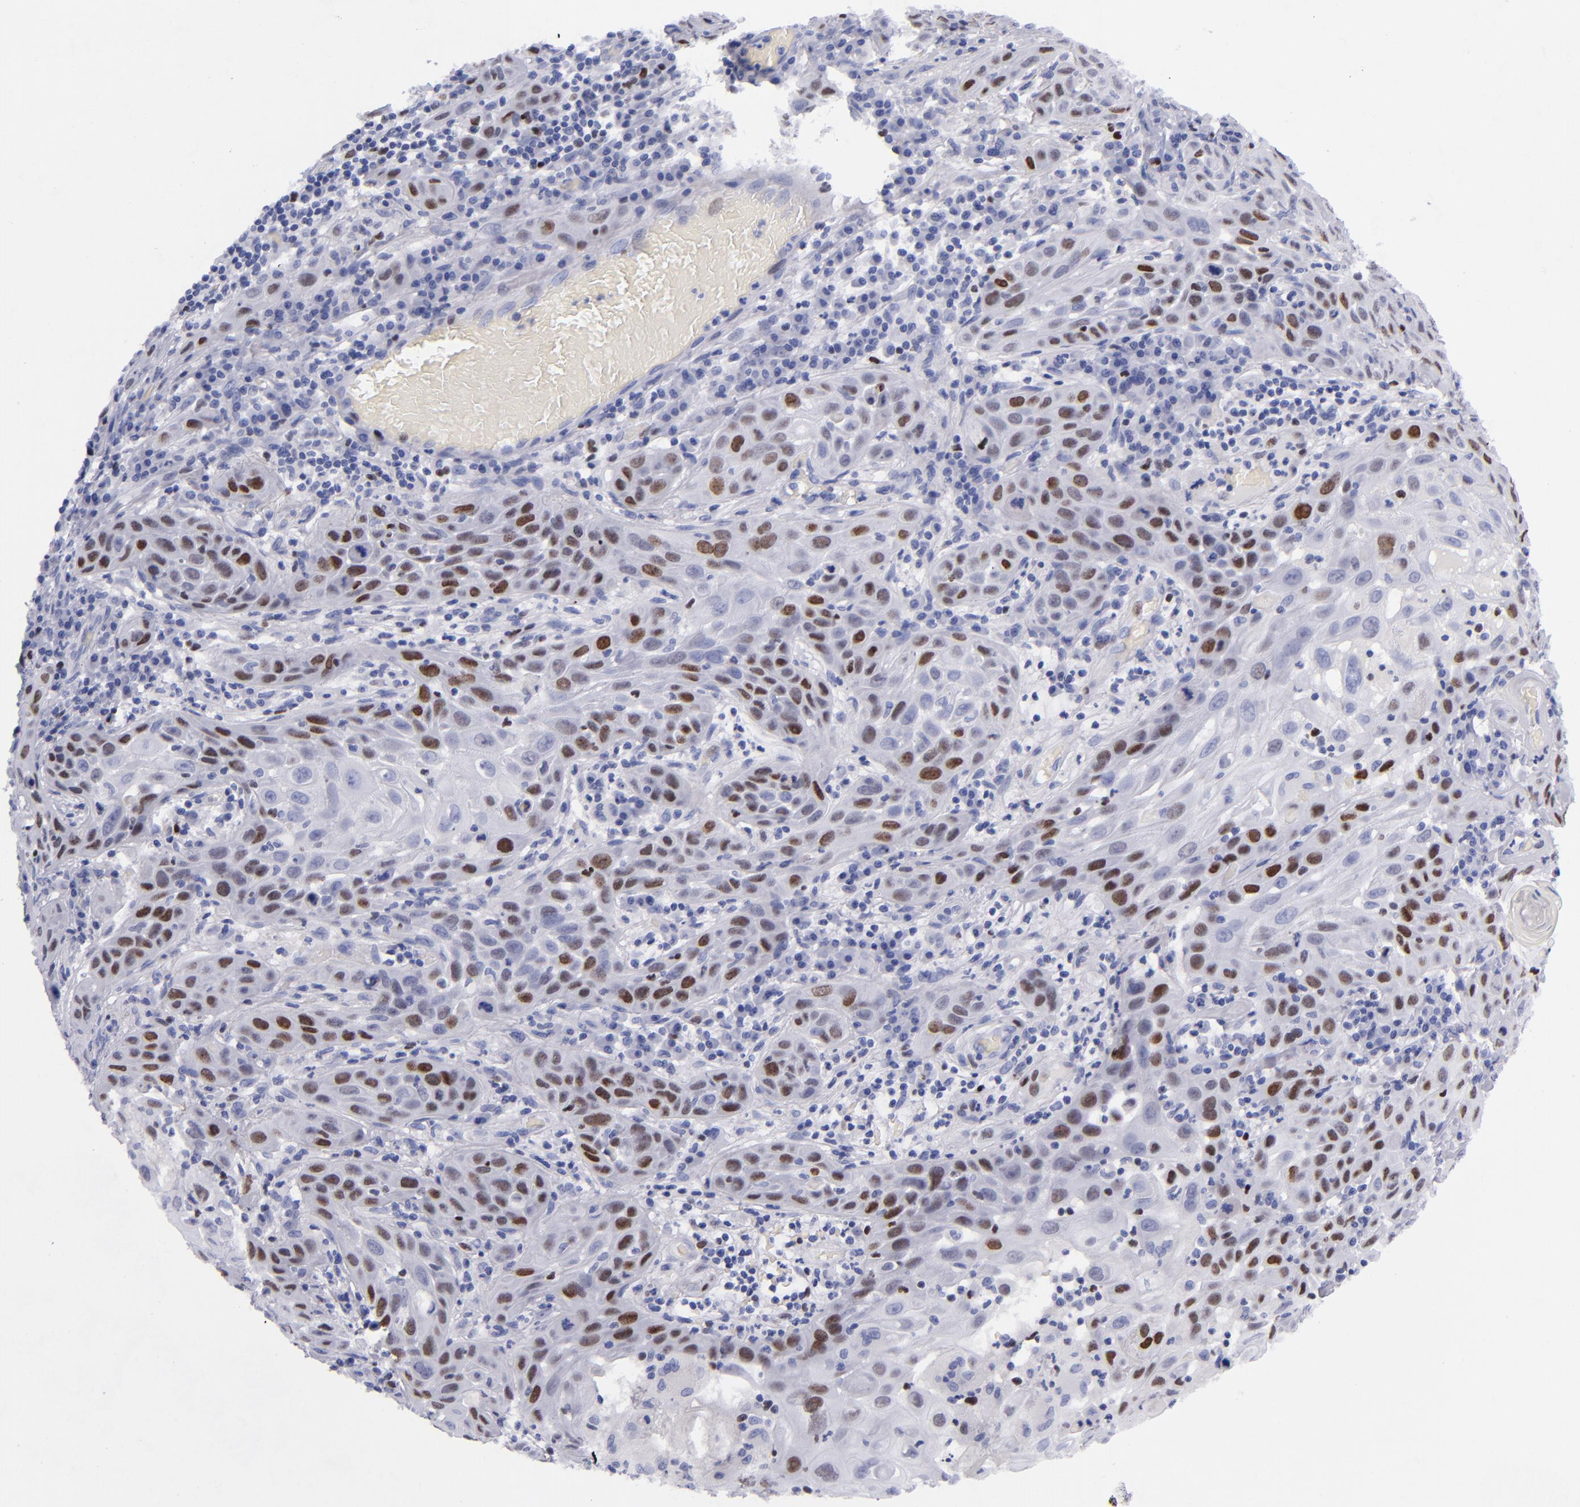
{"staining": {"intensity": "strong", "quantity": "<25%", "location": "nuclear"}, "tissue": "skin cancer", "cell_type": "Tumor cells", "image_type": "cancer", "snomed": [{"axis": "morphology", "description": "Squamous cell carcinoma, NOS"}, {"axis": "topography", "description": "Skin"}], "caption": "A brown stain highlights strong nuclear expression of a protein in human skin cancer (squamous cell carcinoma) tumor cells.", "gene": "MCM7", "patient": {"sex": "male", "age": 84}}